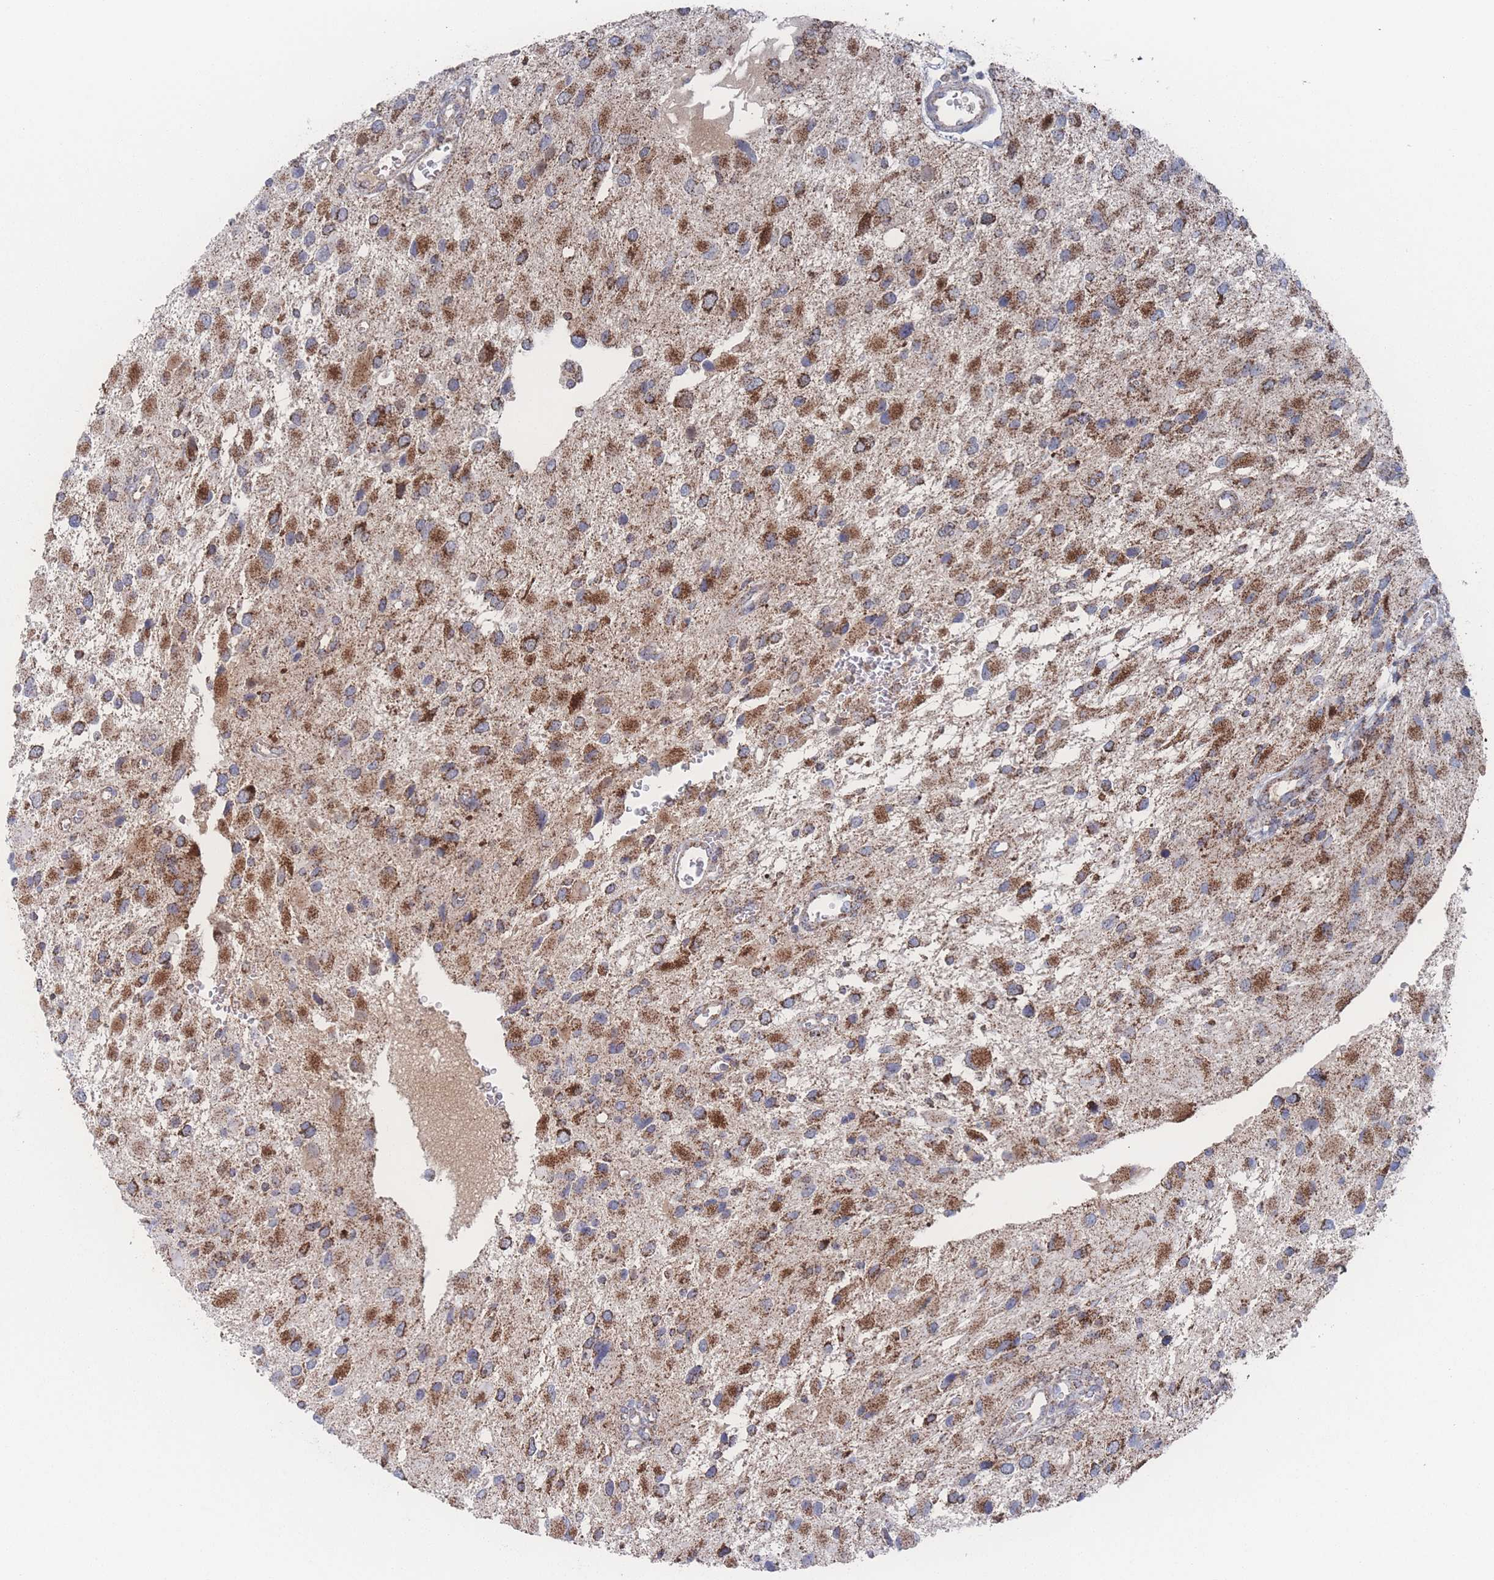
{"staining": {"intensity": "strong", "quantity": "25%-75%", "location": "cytoplasmic/membranous"}, "tissue": "glioma", "cell_type": "Tumor cells", "image_type": "cancer", "snomed": [{"axis": "morphology", "description": "Glioma, malignant, High grade"}, {"axis": "topography", "description": "Brain"}], "caption": "Immunohistochemistry (IHC) staining of high-grade glioma (malignant), which reveals high levels of strong cytoplasmic/membranous positivity in approximately 25%-75% of tumor cells indicating strong cytoplasmic/membranous protein expression. The staining was performed using DAB (3,3'-diaminobenzidine) (brown) for protein detection and nuclei were counterstained in hematoxylin (blue).", "gene": "PEX14", "patient": {"sex": "male", "age": 53}}